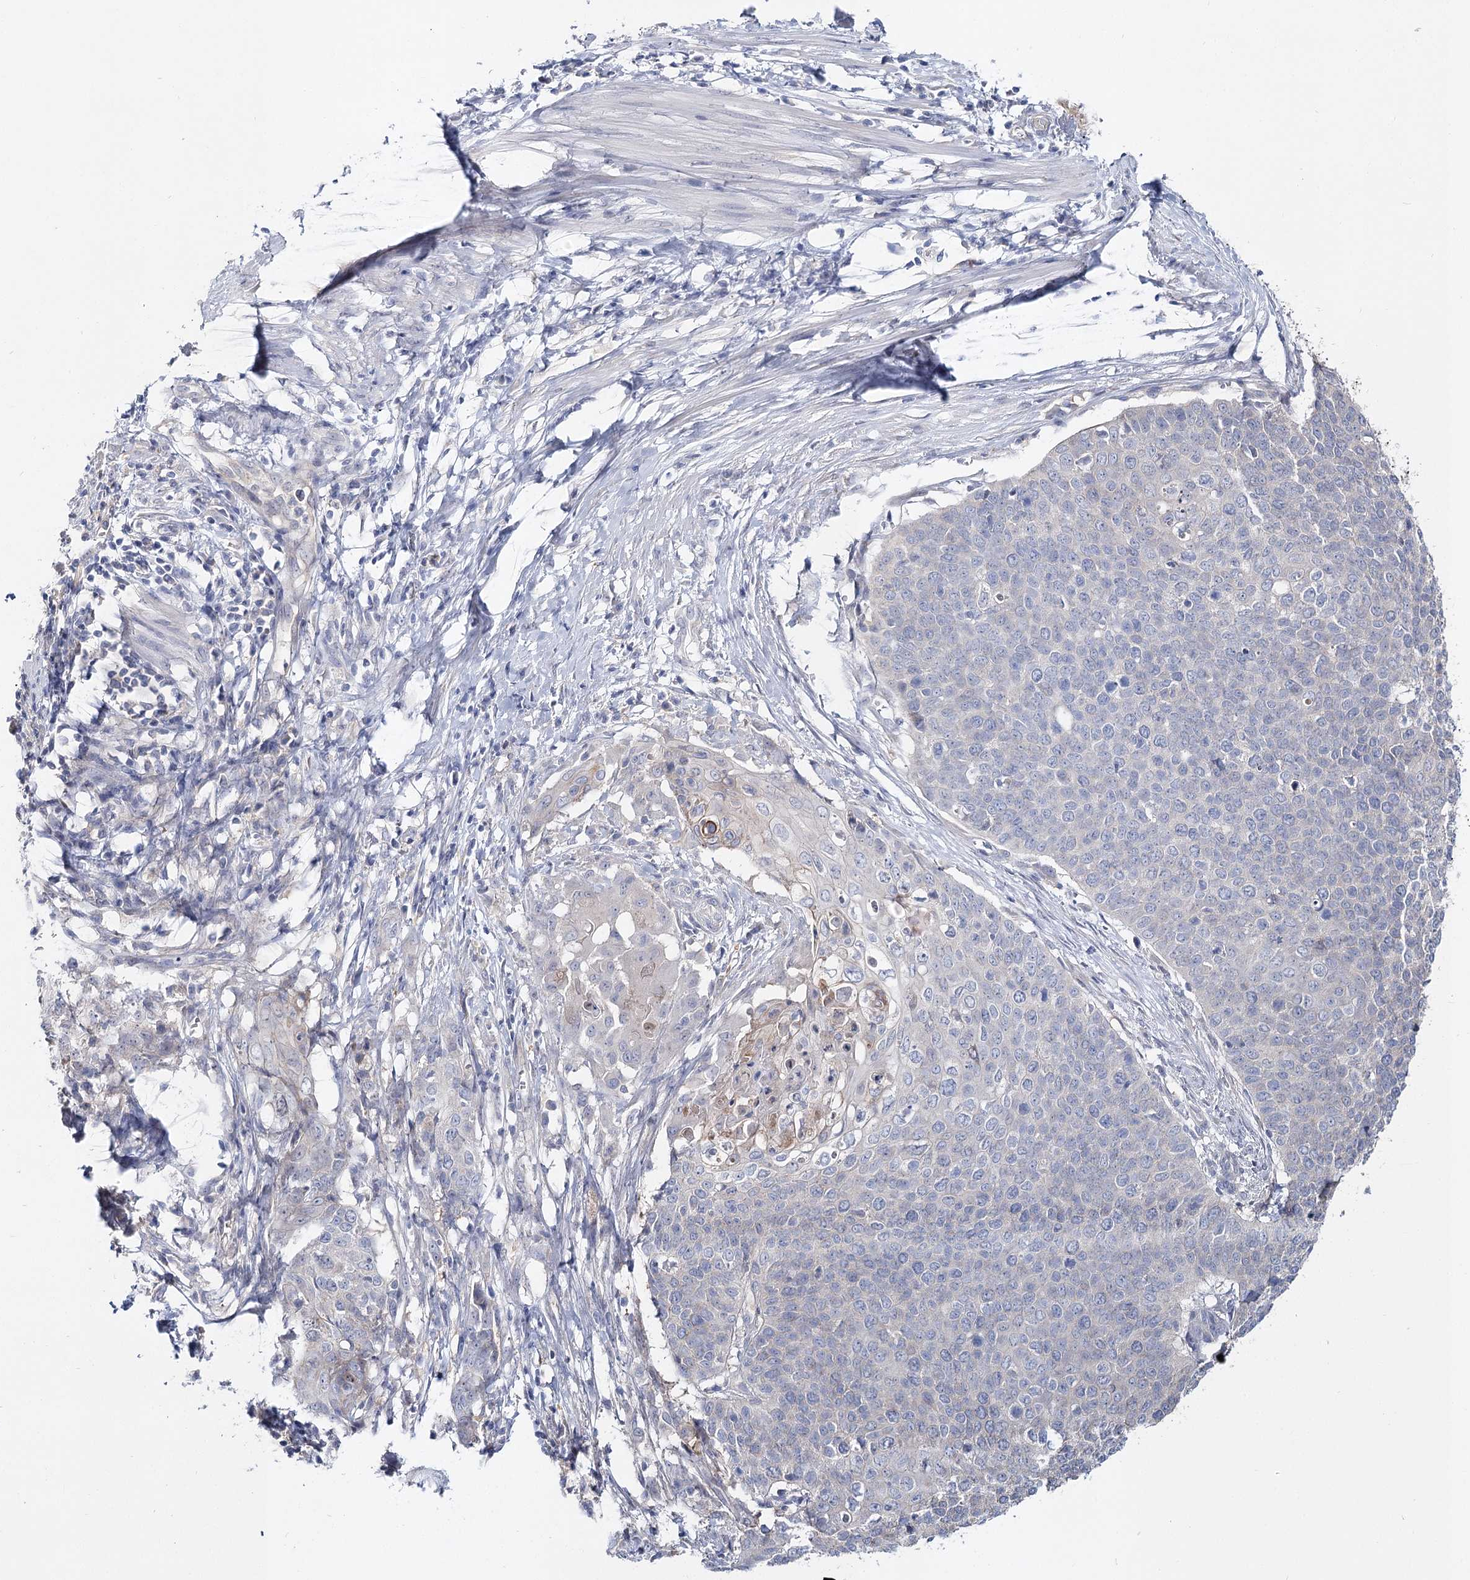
{"staining": {"intensity": "negative", "quantity": "none", "location": "none"}, "tissue": "cervical cancer", "cell_type": "Tumor cells", "image_type": "cancer", "snomed": [{"axis": "morphology", "description": "Squamous cell carcinoma, NOS"}, {"axis": "topography", "description": "Cervix"}], "caption": "Immunohistochemical staining of cervical squamous cell carcinoma exhibits no significant positivity in tumor cells.", "gene": "UGP2", "patient": {"sex": "female", "age": 39}}